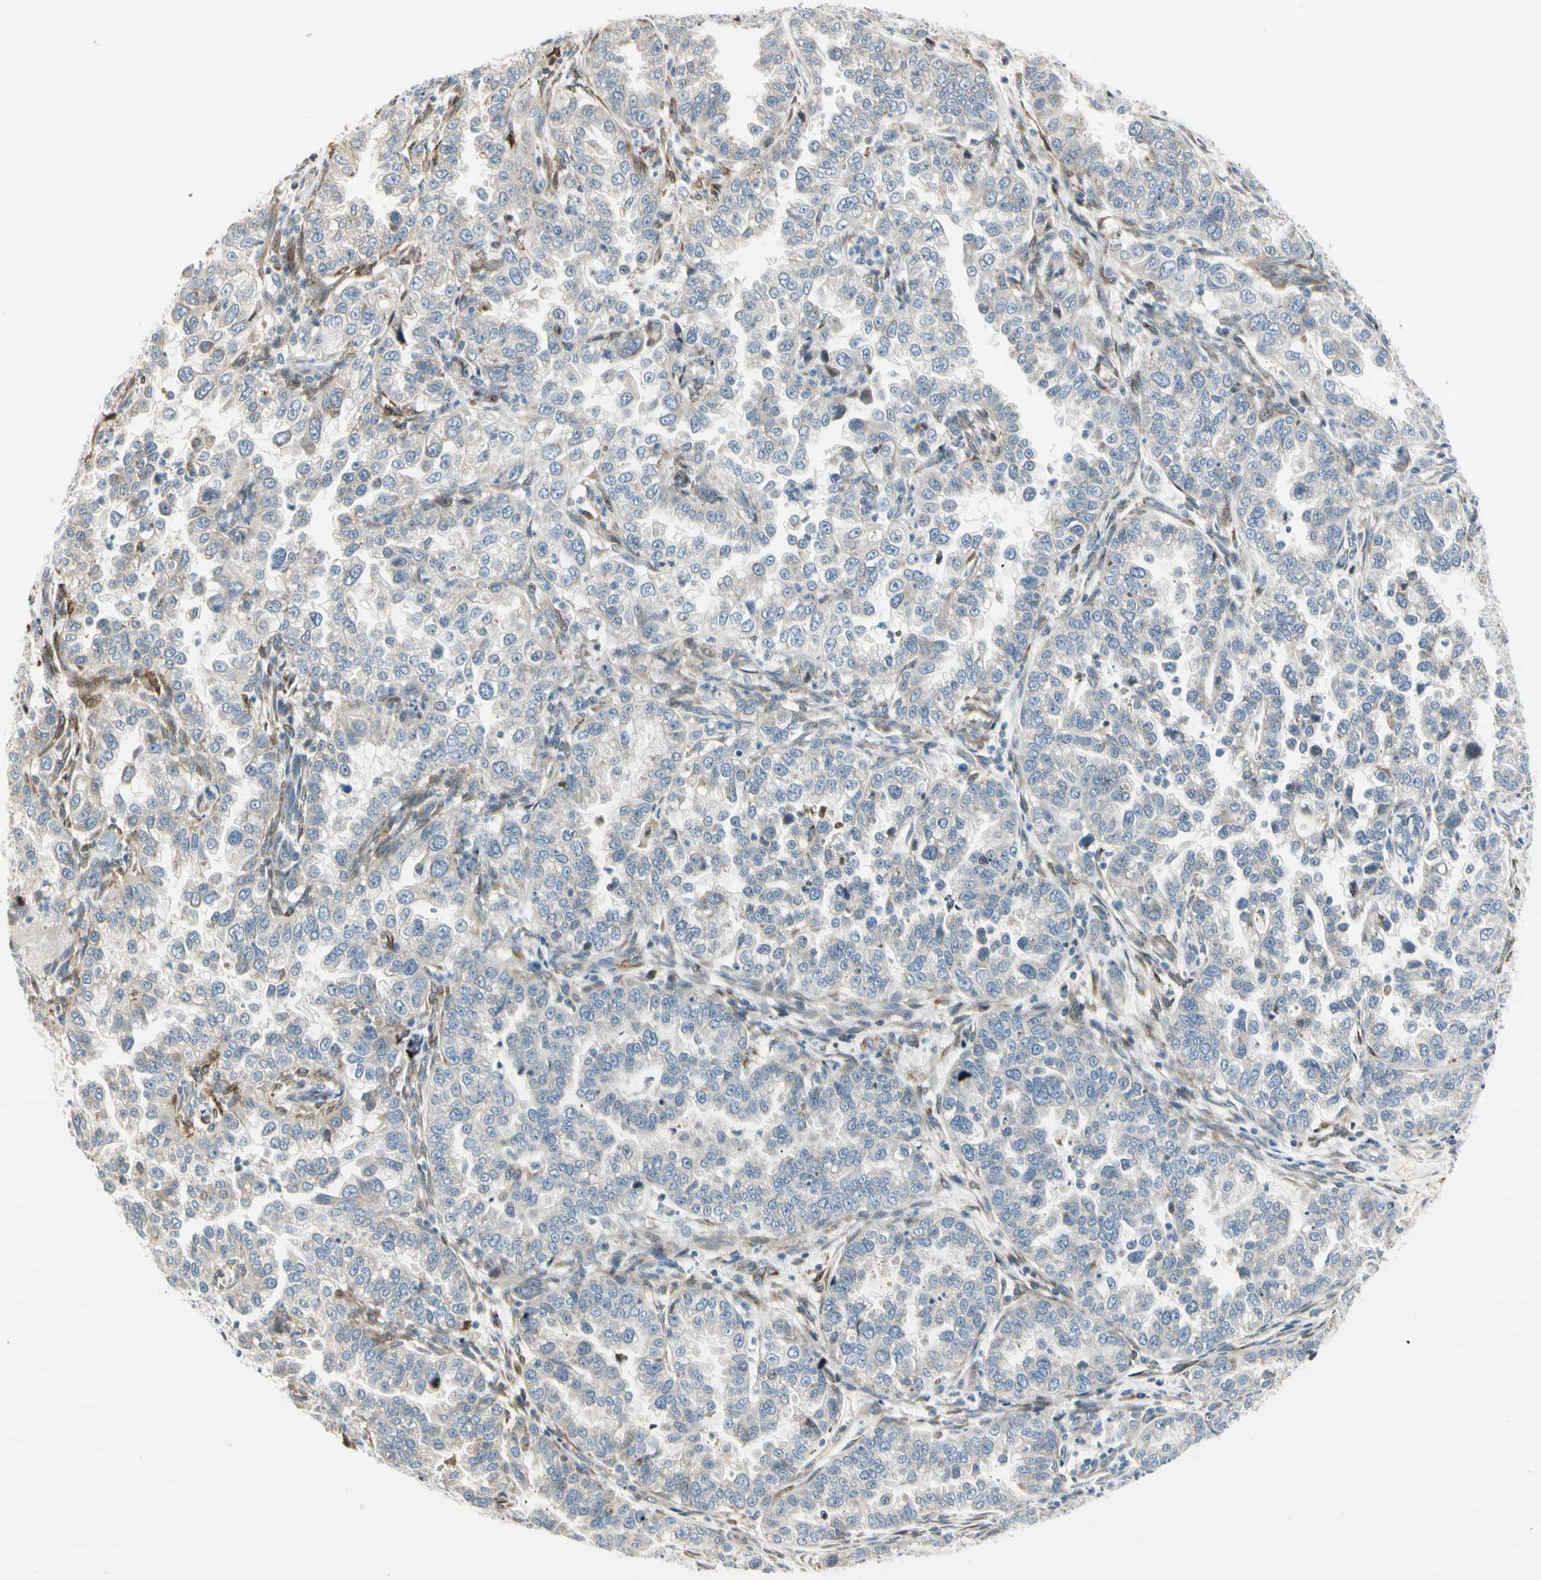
{"staining": {"intensity": "weak", "quantity": "<25%", "location": "nuclear"}, "tissue": "endometrial cancer", "cell_type": "Tumor cells", "image_type": "cancer", "snomed": [{"axis": "morphology", "description": "Adenocarcinoma, NOS"}, {"axis": "topography", "description": "Endometrium"}], "caption": "DAB immunohistochemical staining of human endometrial cancer displays no significant staining in tumor cells.", "gene": "NPDC1", "patient": {"sex": "female", "age": 85}}